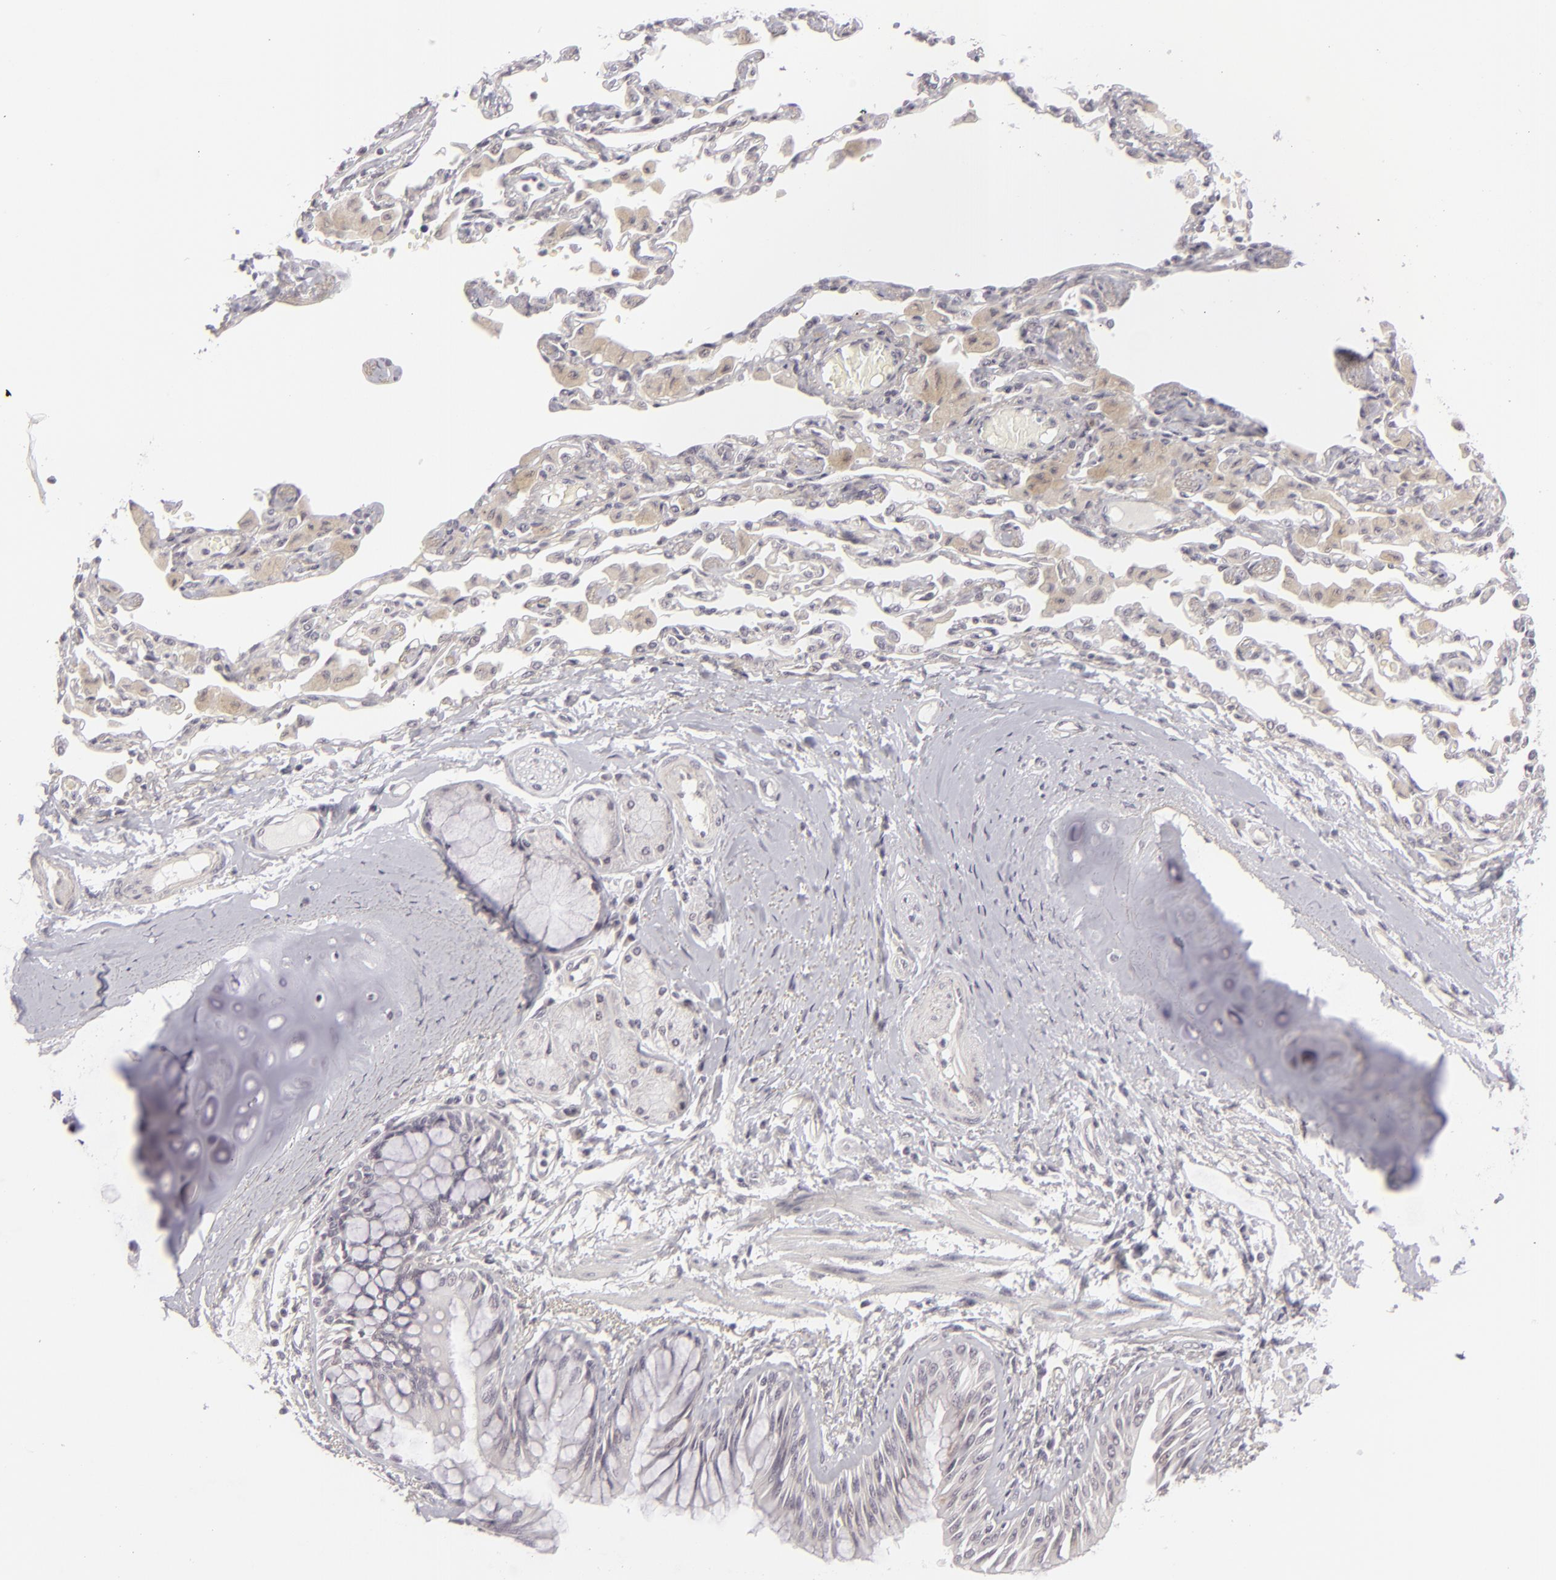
{"staining": {"intensity": "negative", "quantity": "none", "location": "none"}, "tissue": "bronchus", "cell_type": "Respiratory epithelial cells", "image_type": "normal", "snomed": [{"axis": "morphology", "description": "Normal tissue, NOS"}, {"axis": "topography", "description": "Cartilage tissue"}, {"axis": "topography", "description": "Bronchus"}, {"axis": "topography", "description": "Lung"}, {"axis": "topography", "description": "Peripheral nerve tissue"}], "caption": "Micrograph shows no protein positivity in respiratory epithelial cells of benign bronchus.", "gene": "DLG3", "patient": {"sex": "female", "age": 49}}